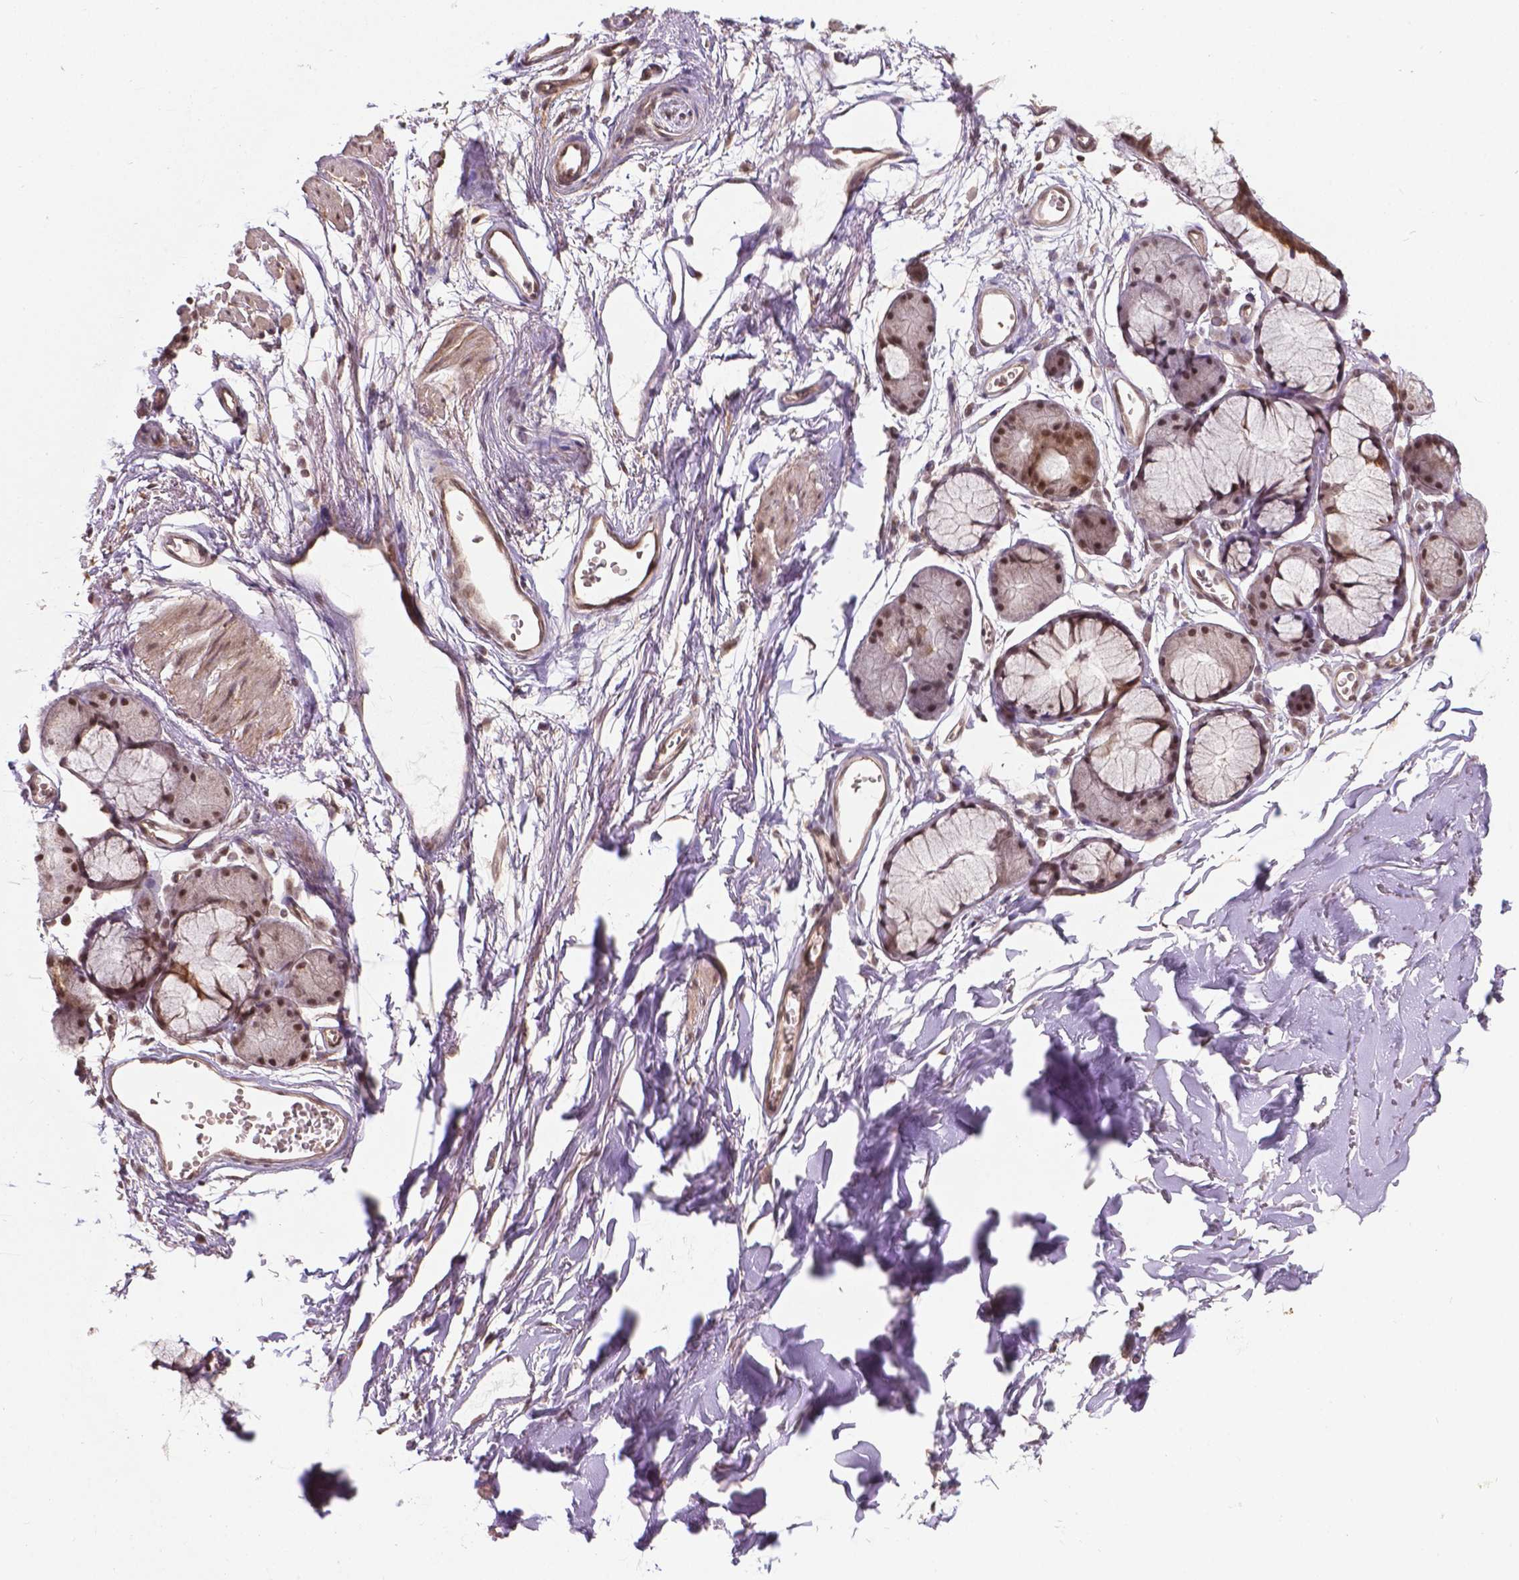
{"staining": {"intensity": "weak", "quantity": "25%-75%", "location": "cytoplasmic/membranous,nuclear"}, "tissue": "adipose tissue", "cell_type": "Adipocytes", "image_type": "normal", "snomed": [{"axis": "morphology", "description": "Normal tissue, NOS"}, {"axis": "topography", "description": "Cartilage tissue"}, {"axis": "topography", "description": "Bronchus"}], "caption": "About 25%-75% of adipocytes in unremarkable human adipose tissue demonstrate weak cytoplasmic/membranous,nuclear protein staining as visualized by brown immunohistochemical staining.", "gene": "ANKRD54", "patient": {"sex": "female", "age": 79}}